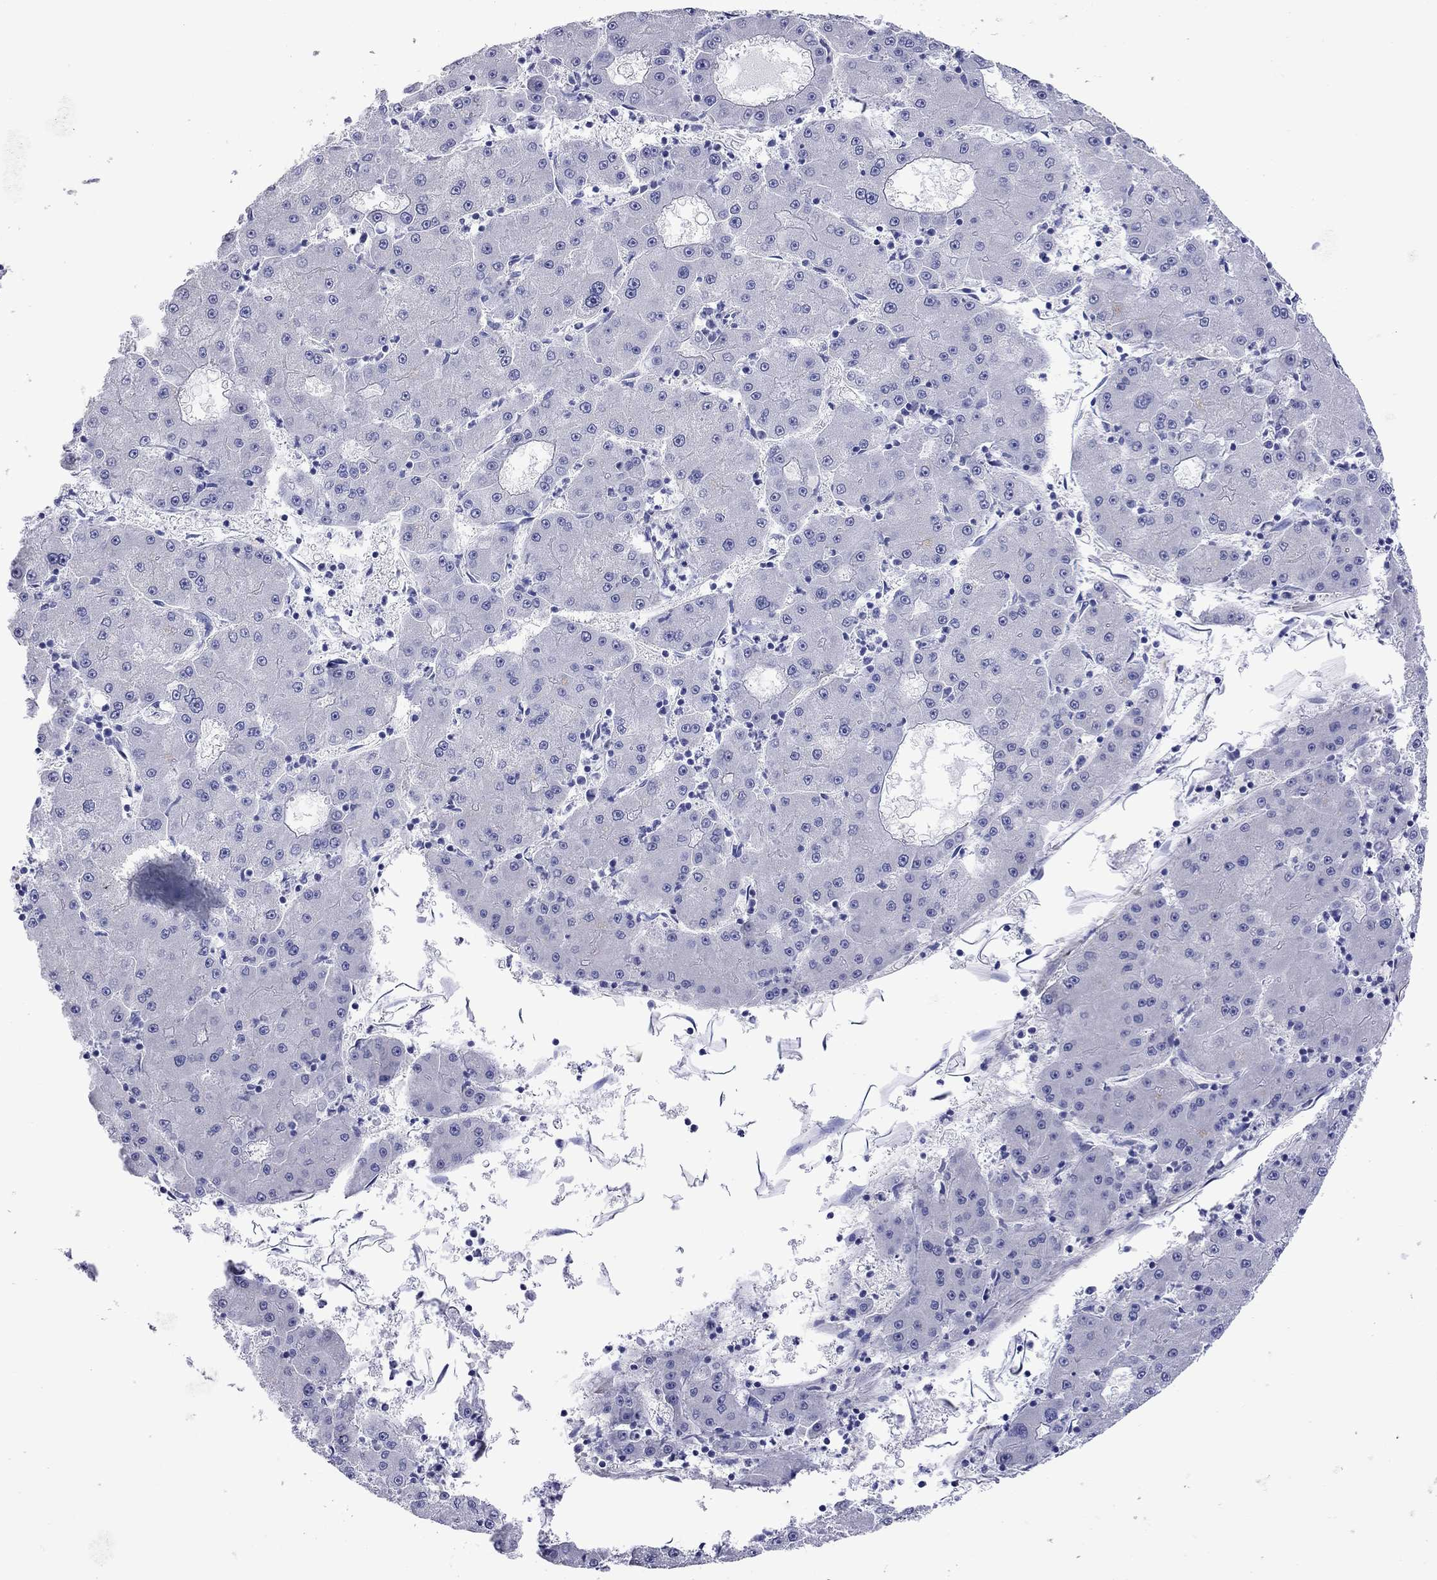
{"staining": {"intensity": "negative", "quantity": "none", "location": "none"}, "tissue": "liver cancer", "cell_type": "Tumor cells", "image_type": "cancer", "snomed": [{"axis": "morphology", "description": "Carcinoma, Hepatocellular, NOS"}, {"axis": "topography", "description": "Liver"}], "caption": "IHC of liver cancer (hepatocellular carcinoma) displays no positivity in tumor cells.", "gene": "KIAA2012", "patient": {"sex": "male", "age": 73}}